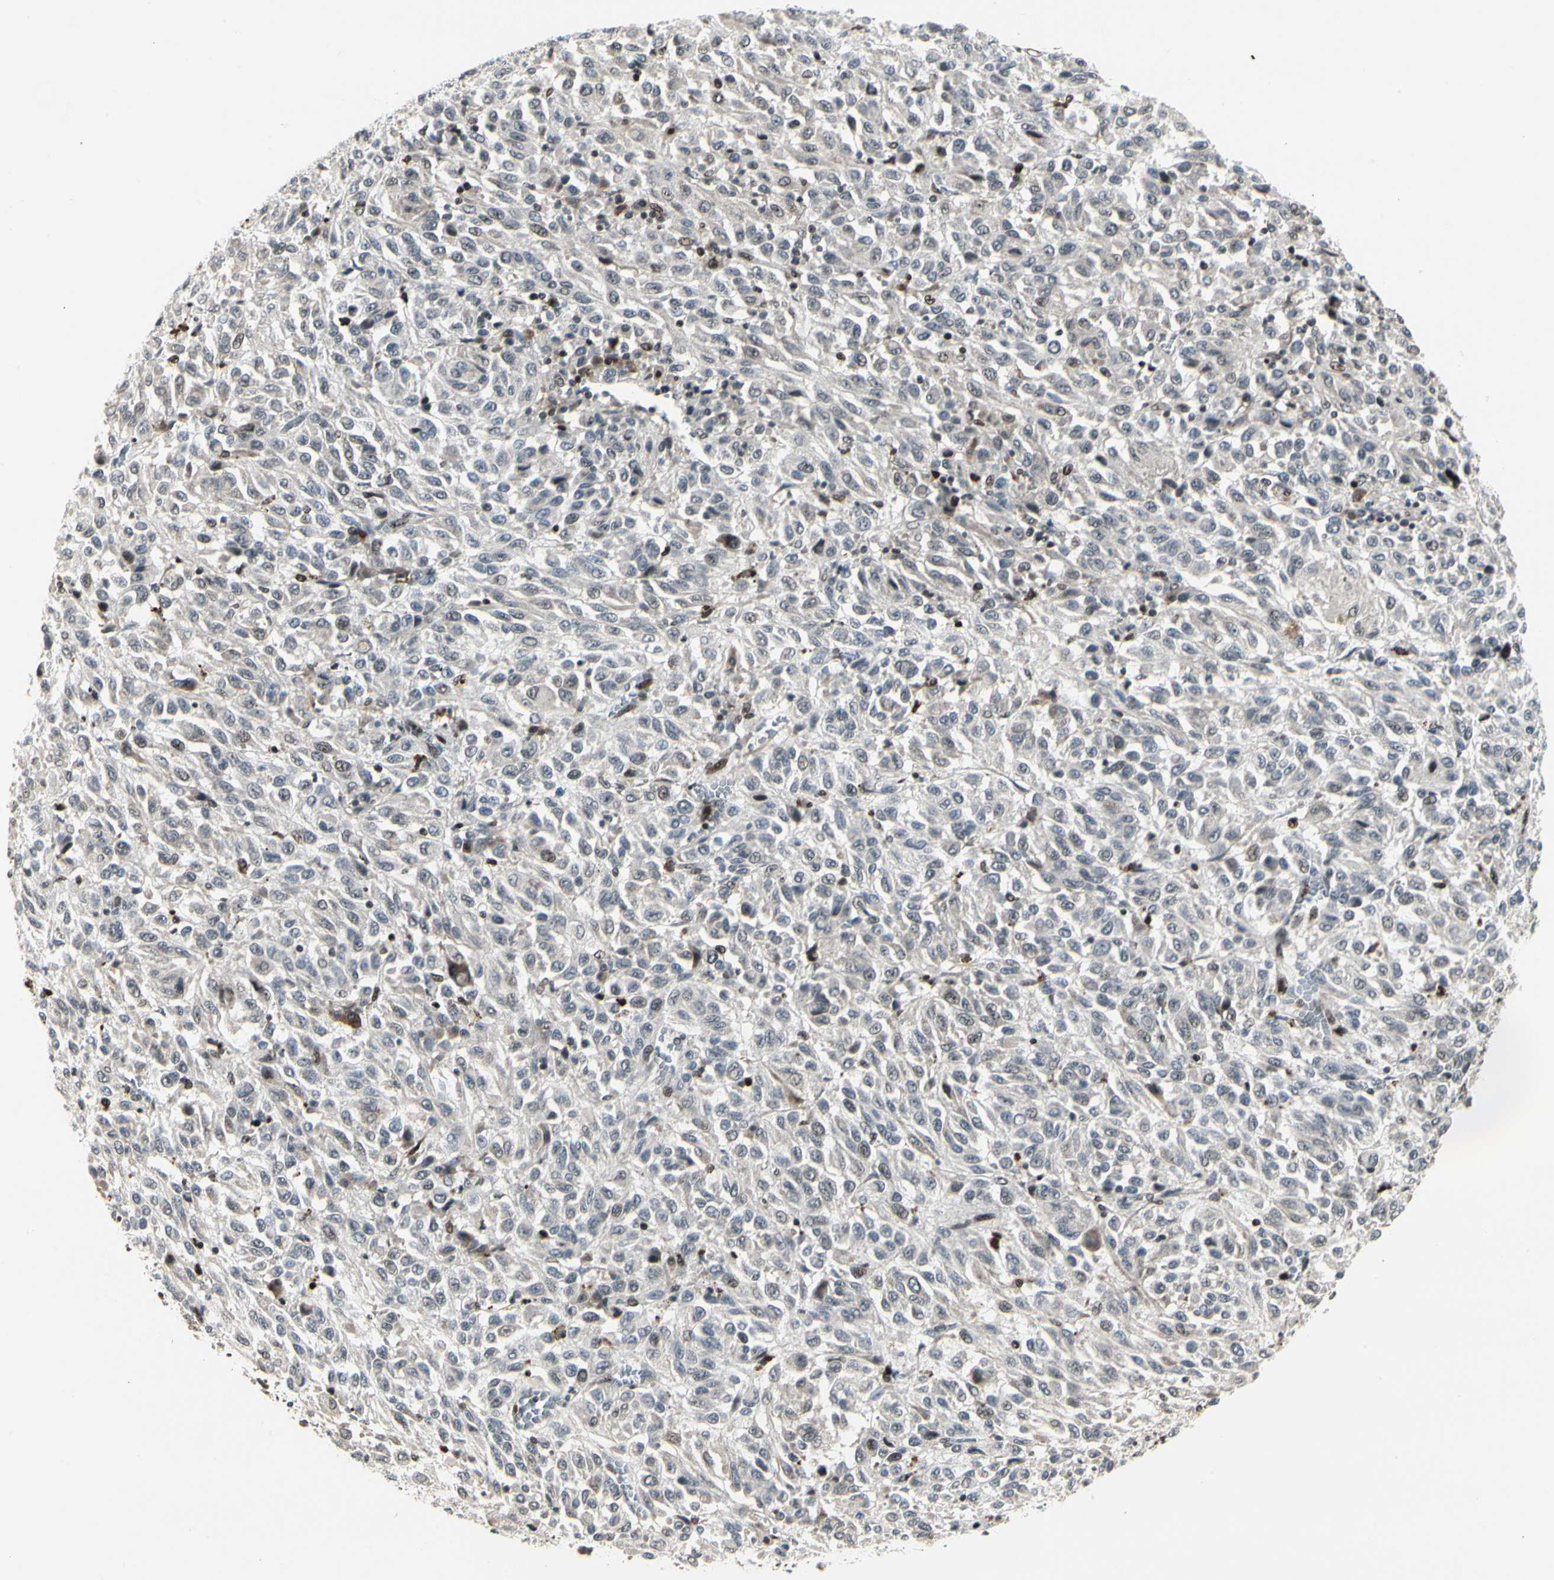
{"staining": {"intensity": "negative", "quantity": "none", "location": "none"}, "tissue": "melanoma", "cell_type": "Tumor cells", "image_type": "cancer", "snomed": [{"axis": "morphology", "description": "Malignant melanoma, Metastatic site"}, {"axis": "topography", "description": "Lung"}], "caption": "Human melanoma stained for a protein using immunohistochemistry displays no staining in tumor cells.", "gene": "FOXJ2", "patient": {"sex": "male", "age": 64}}